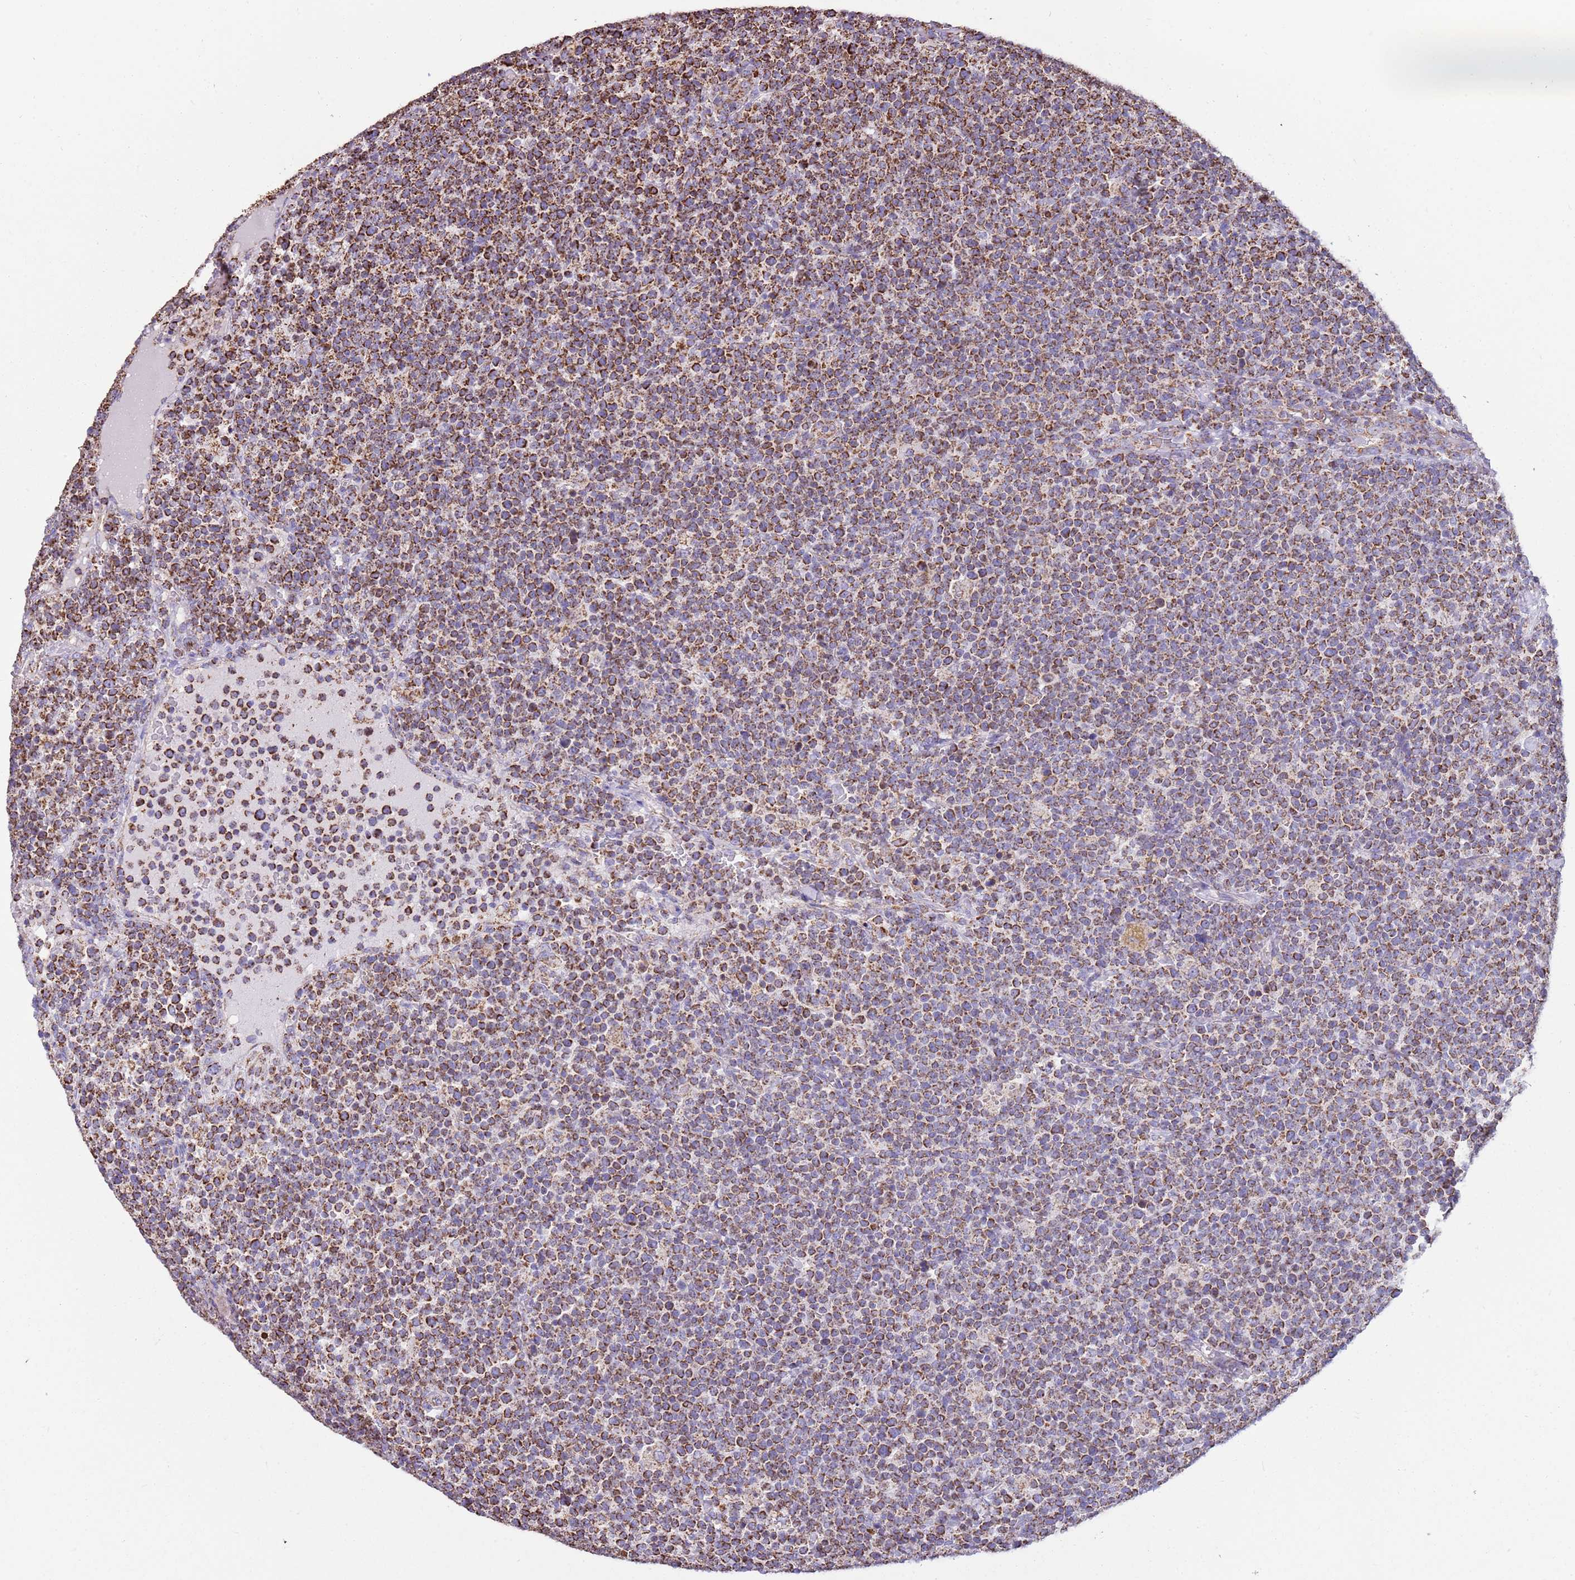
{"staining": {"intensity": "strong", "quantity": "25%-75%", "location": "cytoplasmic/membranous"}, "tissue": "lymphoma", "cell_type": "Tumor cells", "image_type": "cancer", "snomed": [{"axis": "morphology", "description": "Malignant lymphoma, non-Hodgkin's type, High grade"}, {"axis": "topography", "description": "Lymph node"}], "caption": "A micrograph of human high-grade malignant lymphoma, non-Hodgkin's type stained for a protein exhibits strong cytoplasmic/membranous brown staining in tumor cells.", "gene": "TTLL1", "patient": {"sex": "male", "age": 61}}